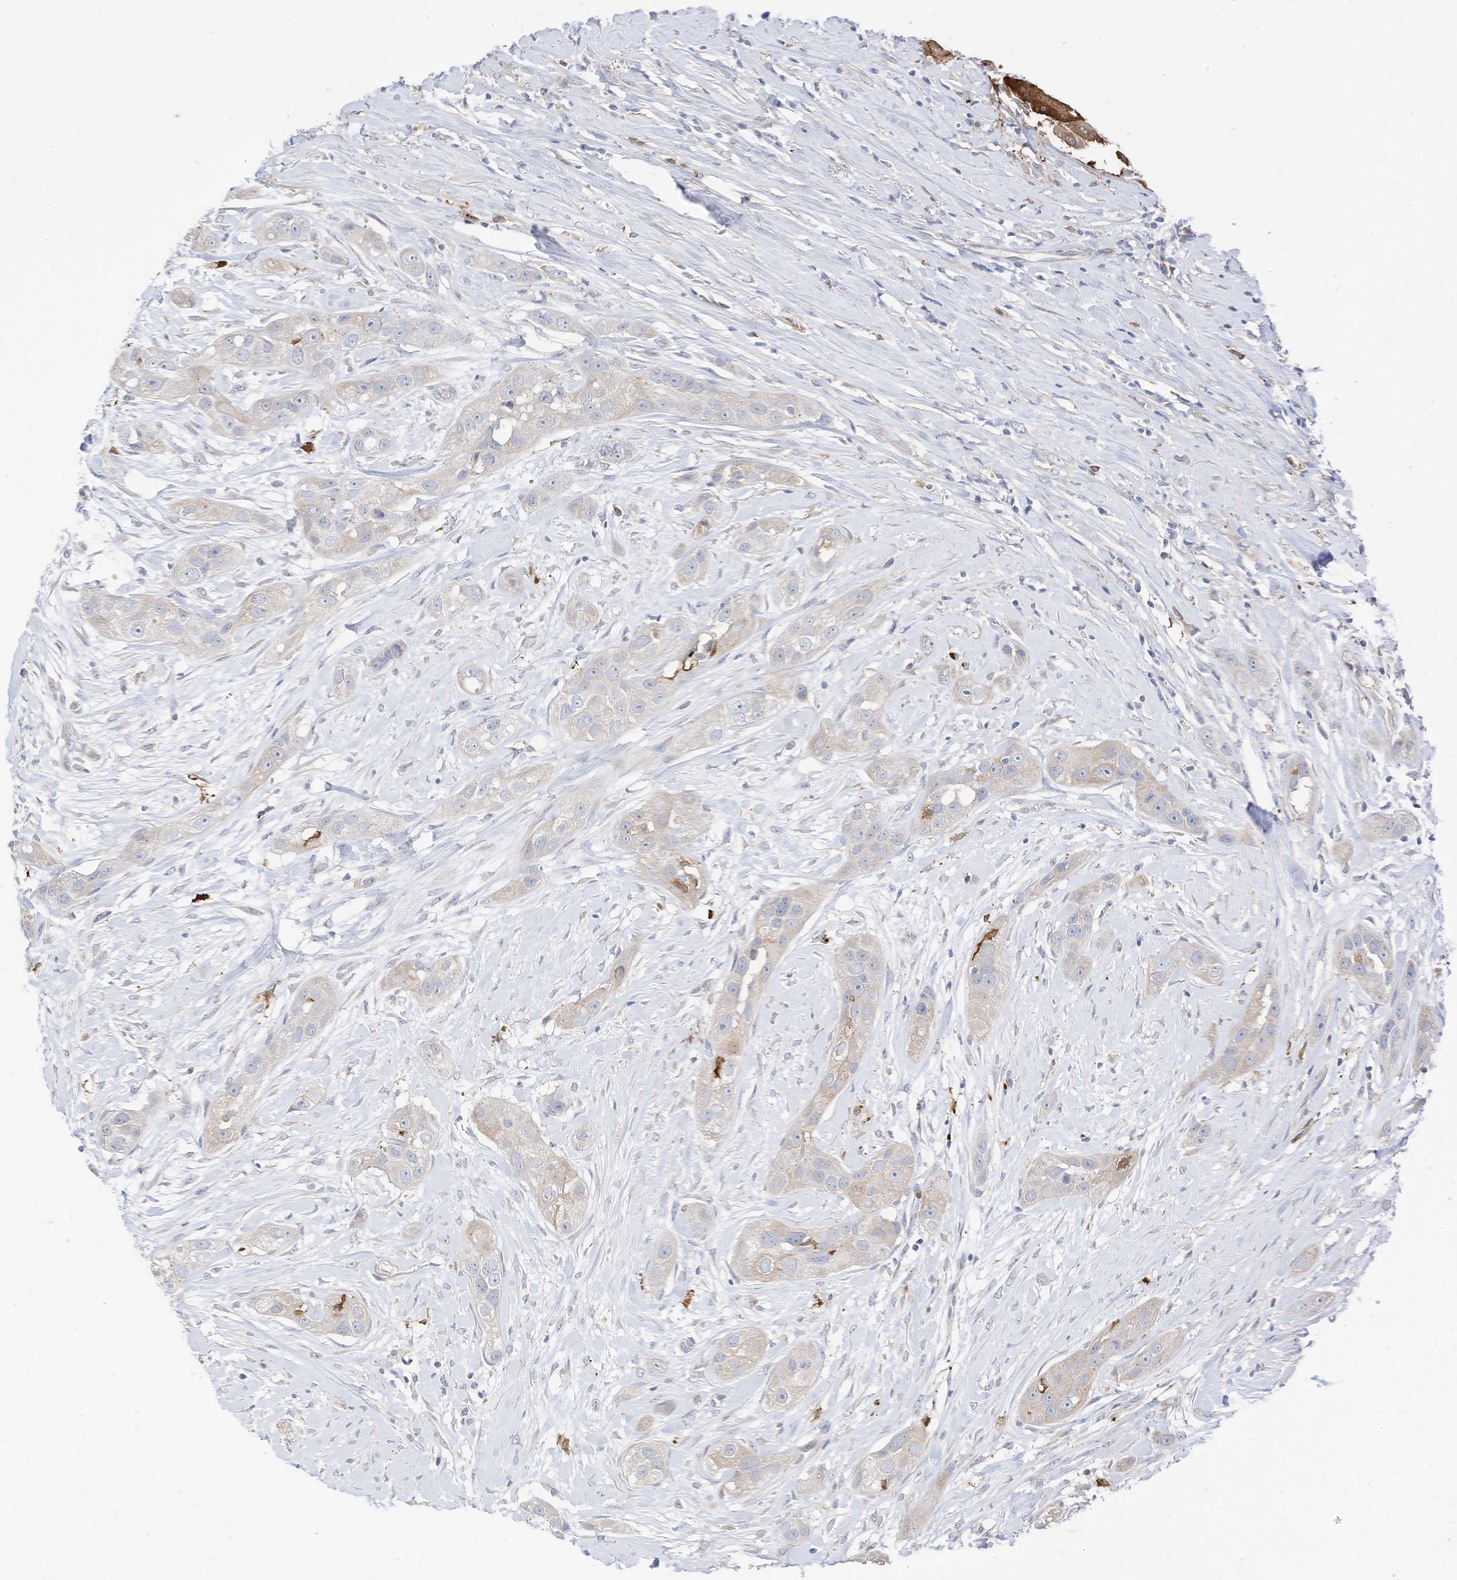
{"staining": {"intensity": "weak", "quantity": "<25%", "location": "cytoplasmic/membranous"}, "tissue": "head and neck cancer", "cell_type": "Tumor cells", "image_type": "cancer", "snomed": [{"axis": "morphology", "description": "Normal tissue, NOS"}, {"axis": "morphology", "description": "Squamous cell carcinoma, NOS"}, {"axis": "topography", "description": "Skeletal muscle"}, {"axis": "topography", "description": "Head-Neck"}], "caption": "Tumor cells are negative for brown protein staining in squamous cell carcinoma (head and neck).", "gene": "ATP13A1", "patient": {"sex": "male", "age": 51}}